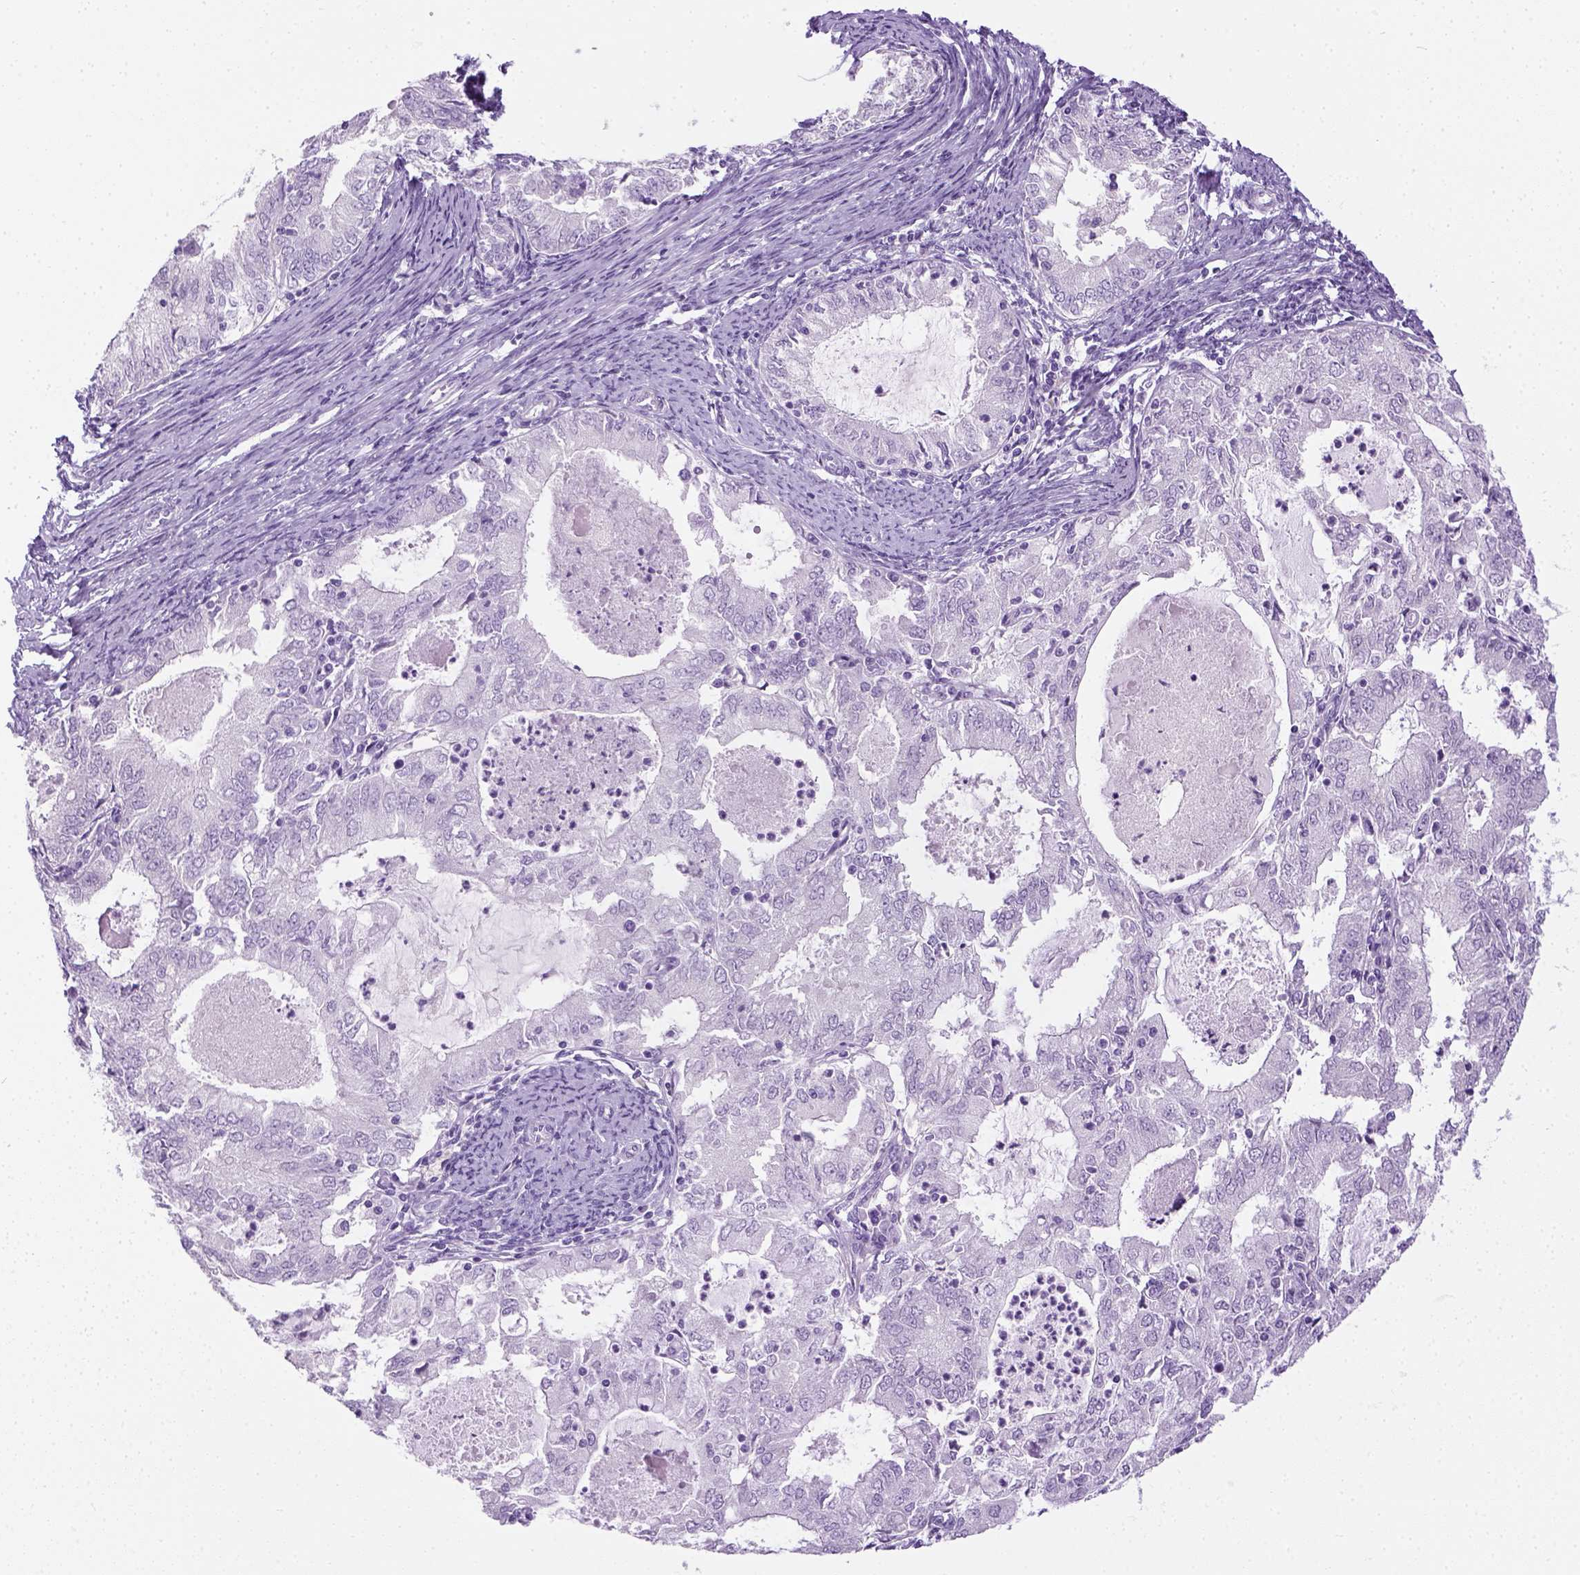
{"staining": {"intensity": "negative", "quantity": "none", "location": "none"}, "tissue": "endometrial cancer", "cell_type": "Tumor cells", "image_type": "cancer", "snomed": [{"axis": "morphology", "description": "Adenocarcinoma, NOS"}, {"axis": "topography", "description": "Endometrium"}], "caption": "A photomicrograph of human endometrial cancer is negative for staining in tumor cells. (DAB immunohistochemistry, high magnification).", "gene": "LGSN", "patient": {"sex": "female", "age": 57}}